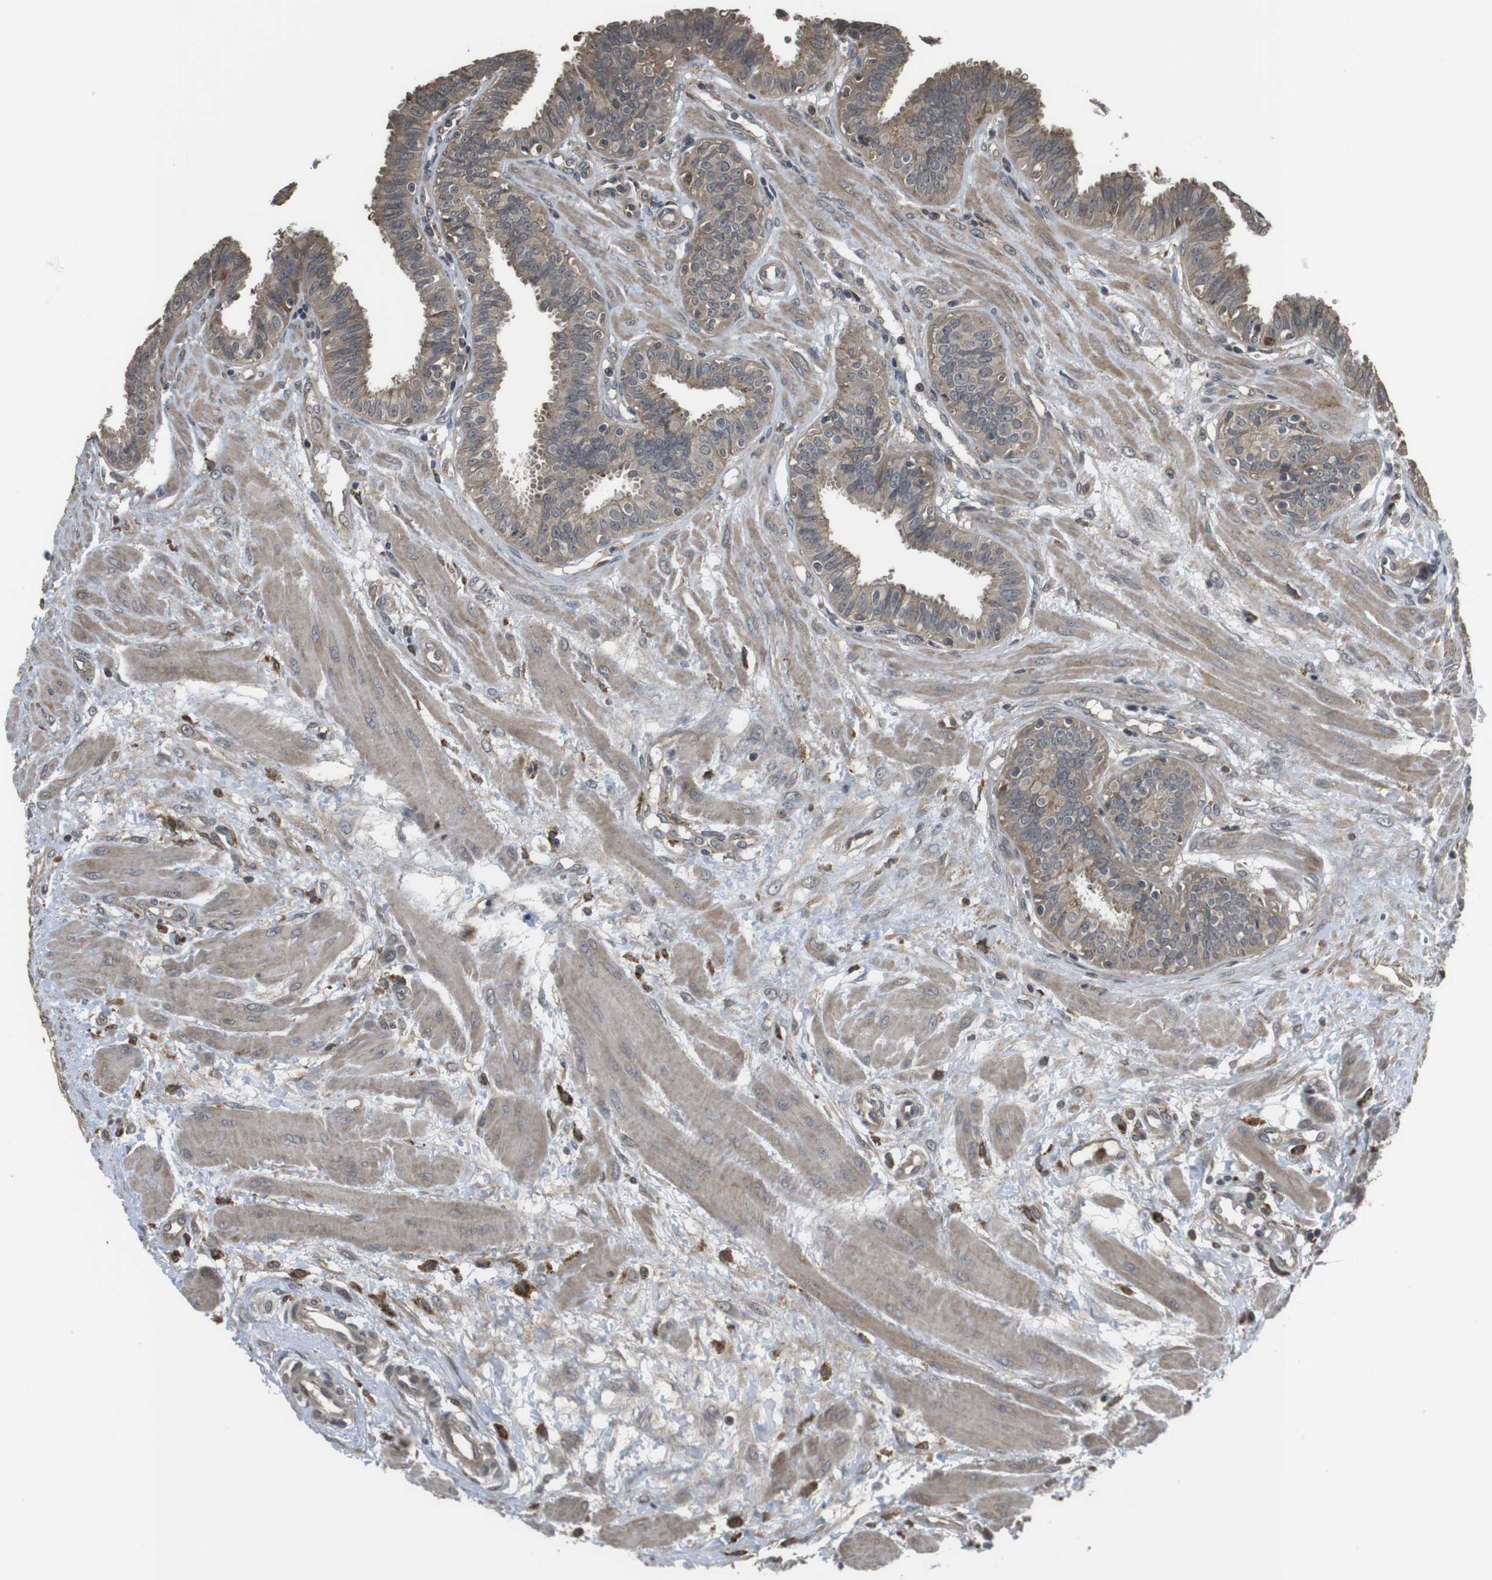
{"staining": {"intensity": "weak", "quantity": ">75%", "location": "cytoplasmic/membranous"}, "tissue": "fallopian tube", "cell_type": "Glandular cells", "image_type": "normal", "snomed": [{"axis": "morphology", "description": "Normal tissue, NOS"}, {"axis": "topography", "description": "Fallopian tube"}], "caption": "Weak cytoplasmic/membranous staining for a protein is appreciated in about >75% of glandular cells of unremarkable fallopian tube using immunohistochemistry.", "gene": "FZD10", "patient": {"sex": "female", "age": 32}}